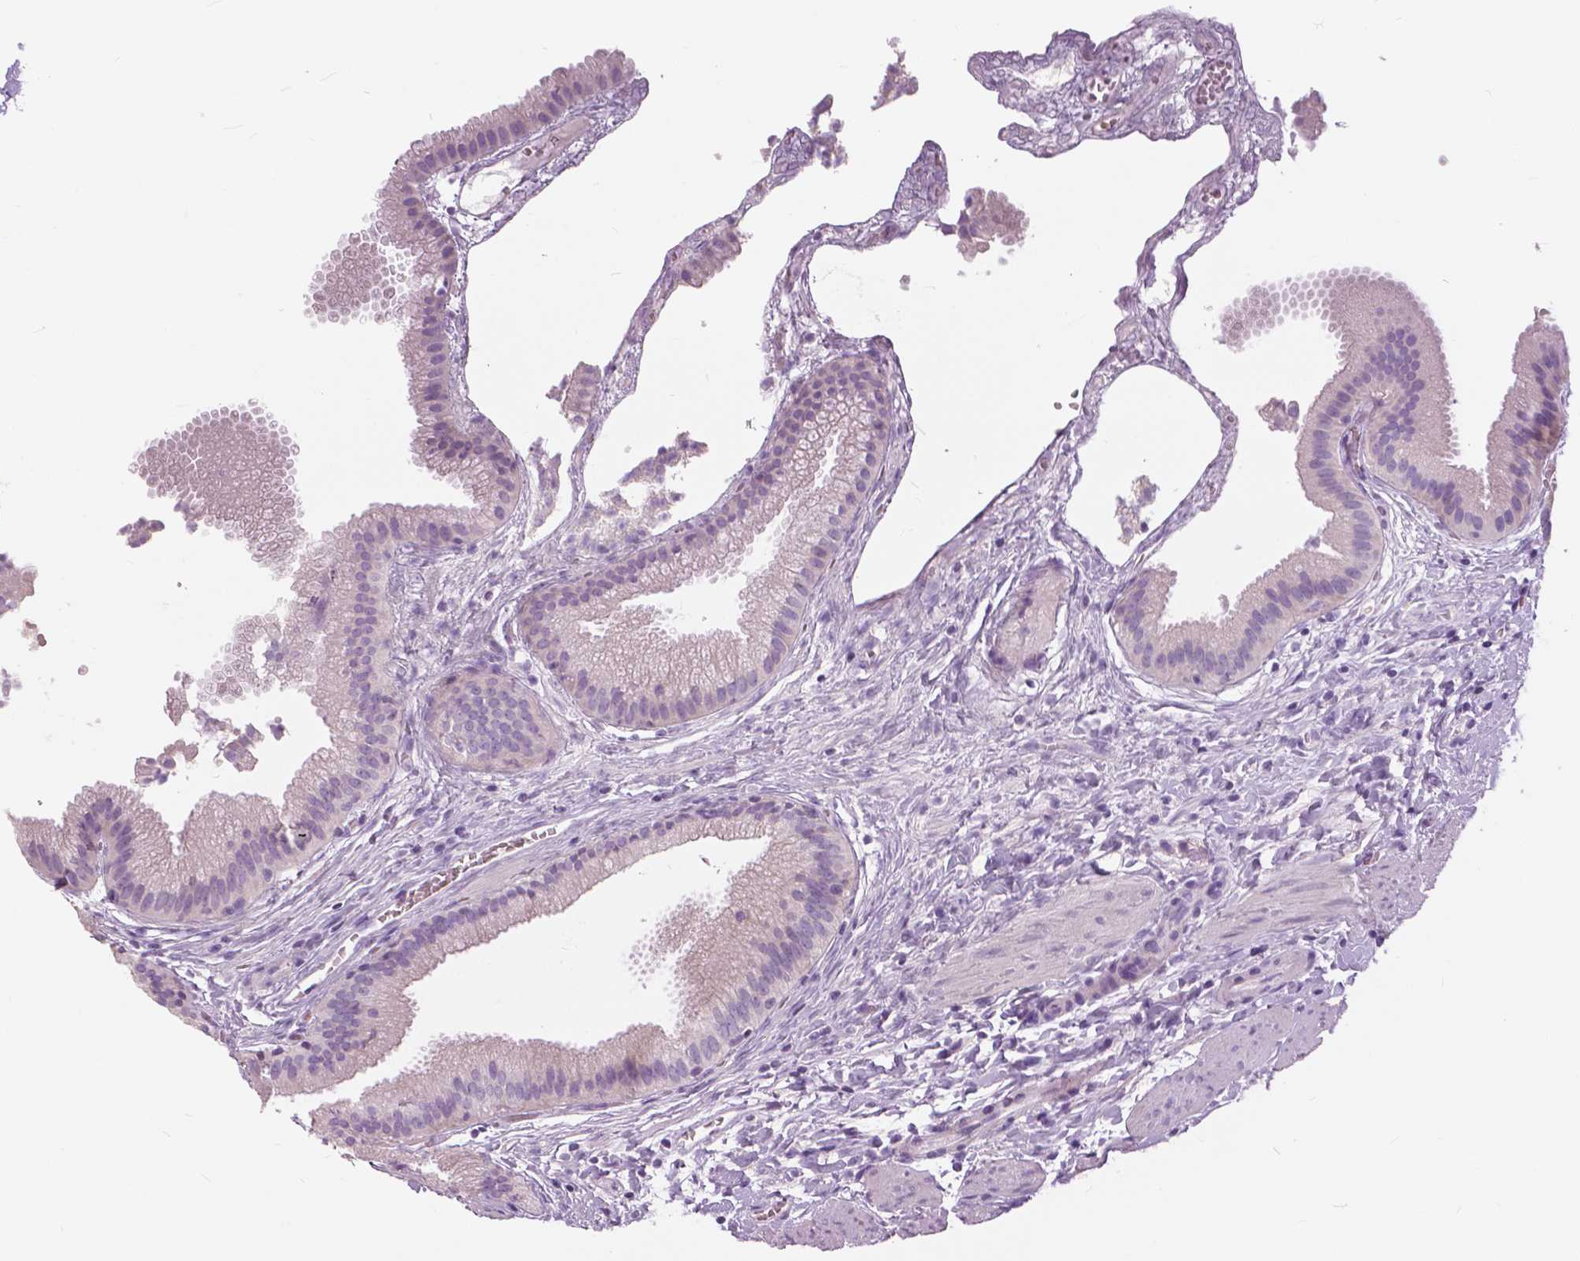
{"staining": {"intensity": "negative", "quantity": "none", "location": "none"}, "tissue": "gallbladder", "cell_type": "Glandular cells", "image_type": "normal", "snomed": [{"axis": "morphology", "description": "Normal tissue, NOS"}, {"axis": "topography", "description": "Gallbladder"}], "caption": "High magnification brightfield microscopy of unremarkable gallbladder stained with DAB (3,3'-diaminobenzidine) (brown) and counterstained with hematoxylin (blue): glandular cells show no significant expression. (Brightfield microscopy of DAB (3,3'-diaminobenzidine) immunohistochemistry (IHC) at high magnification).", "gene": "SERPINI1", "patient": {"sex": "female", "age": 63}}